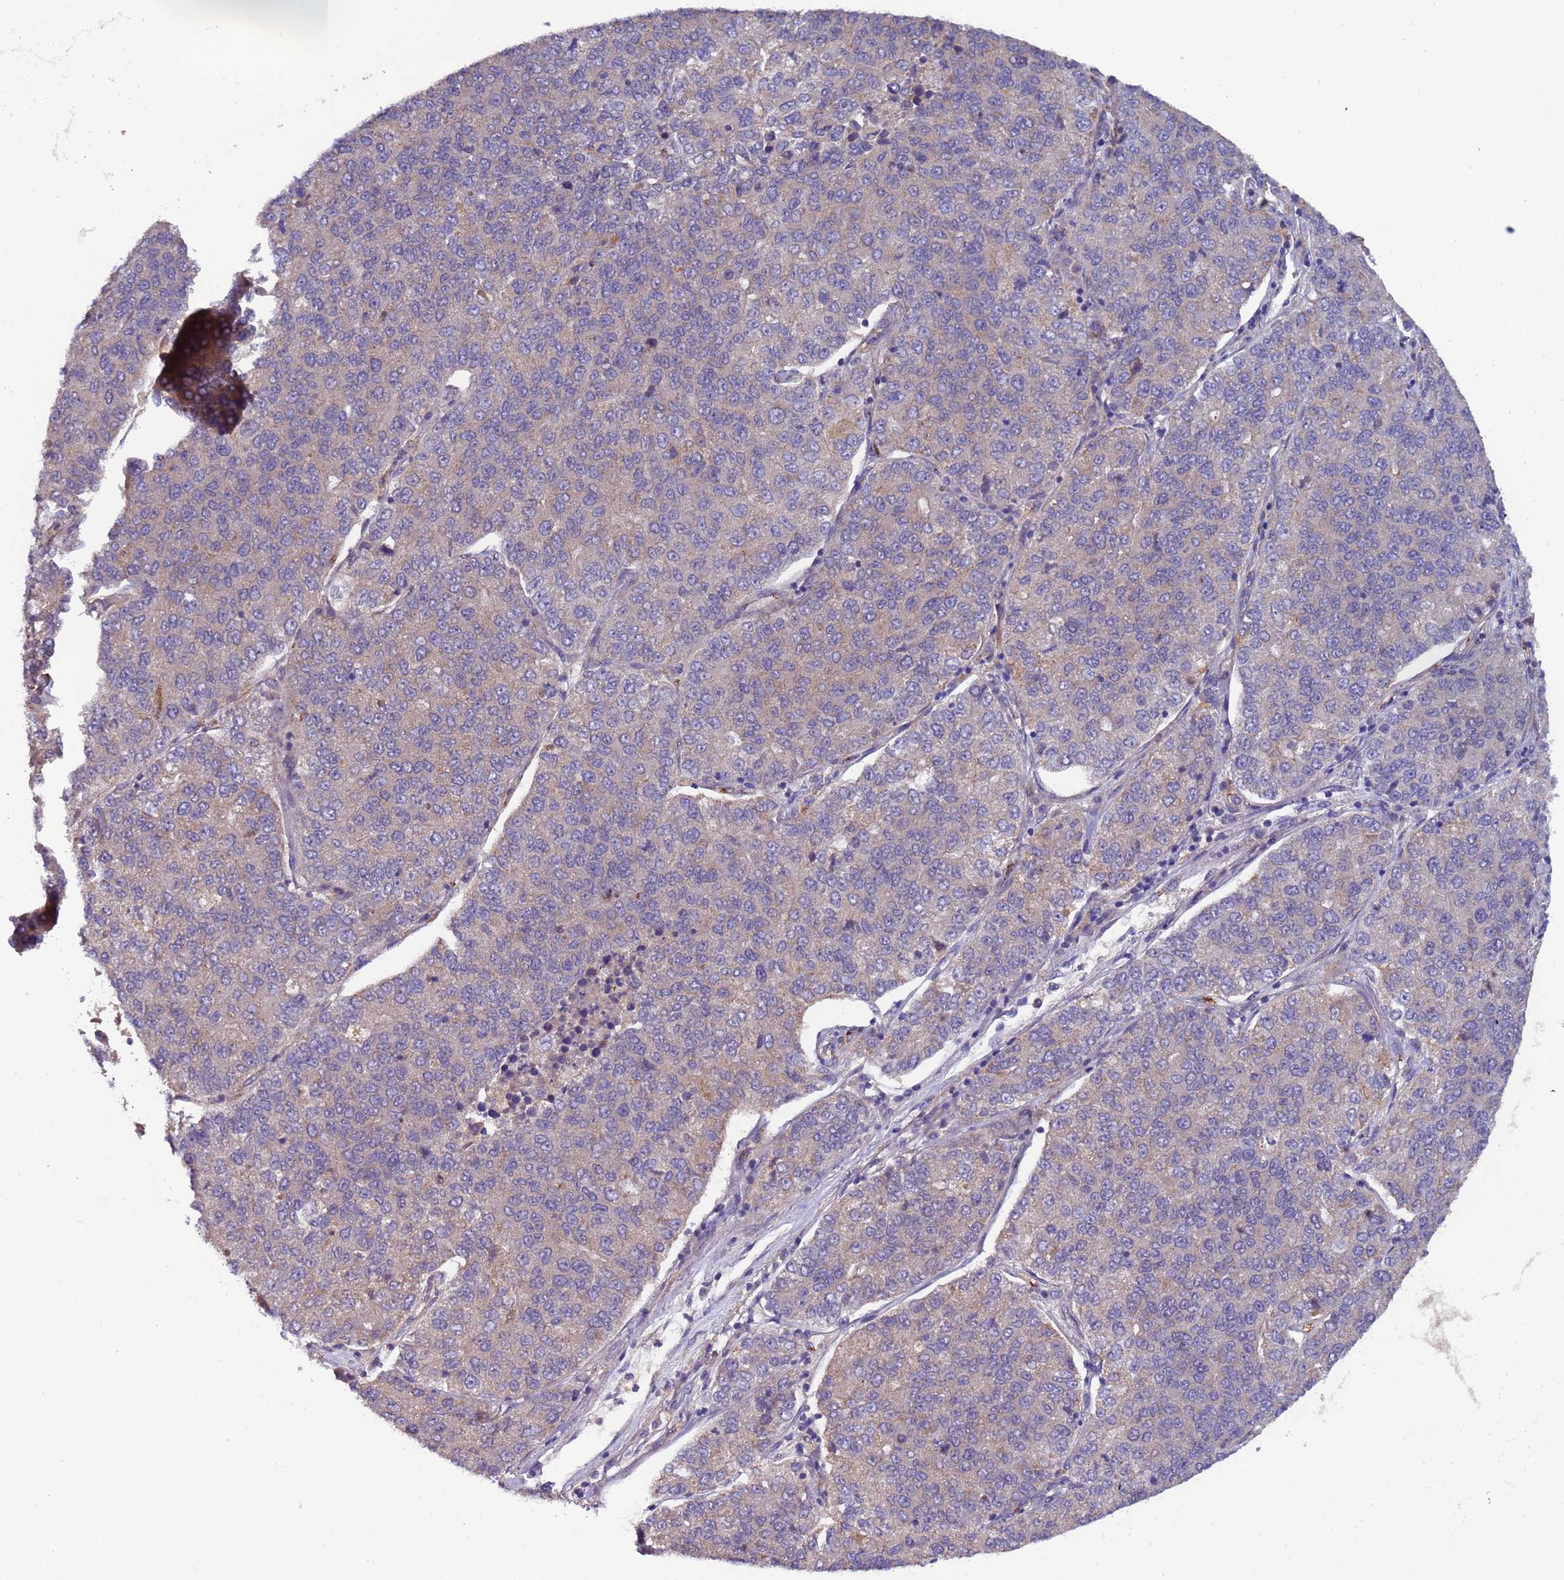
{"staining": {"intensity": "weak", "quantity": "<25%", "location": "cytoplasmic/membranous"}, "tissue": "lung cancer", "cell_type": "Tumor cells", "image_type": "cancer", "snomed": [{"axis": "morphology", "description": "Adenocarcinoma, NOS"}, {"axis": "topography", "description": "Lung"}], "caption": "The micrograph displays no significant positivity in tumor cells of lung cancer.", "gene": "ZNF248", "patient": {"sex": "male", "age": 49}}